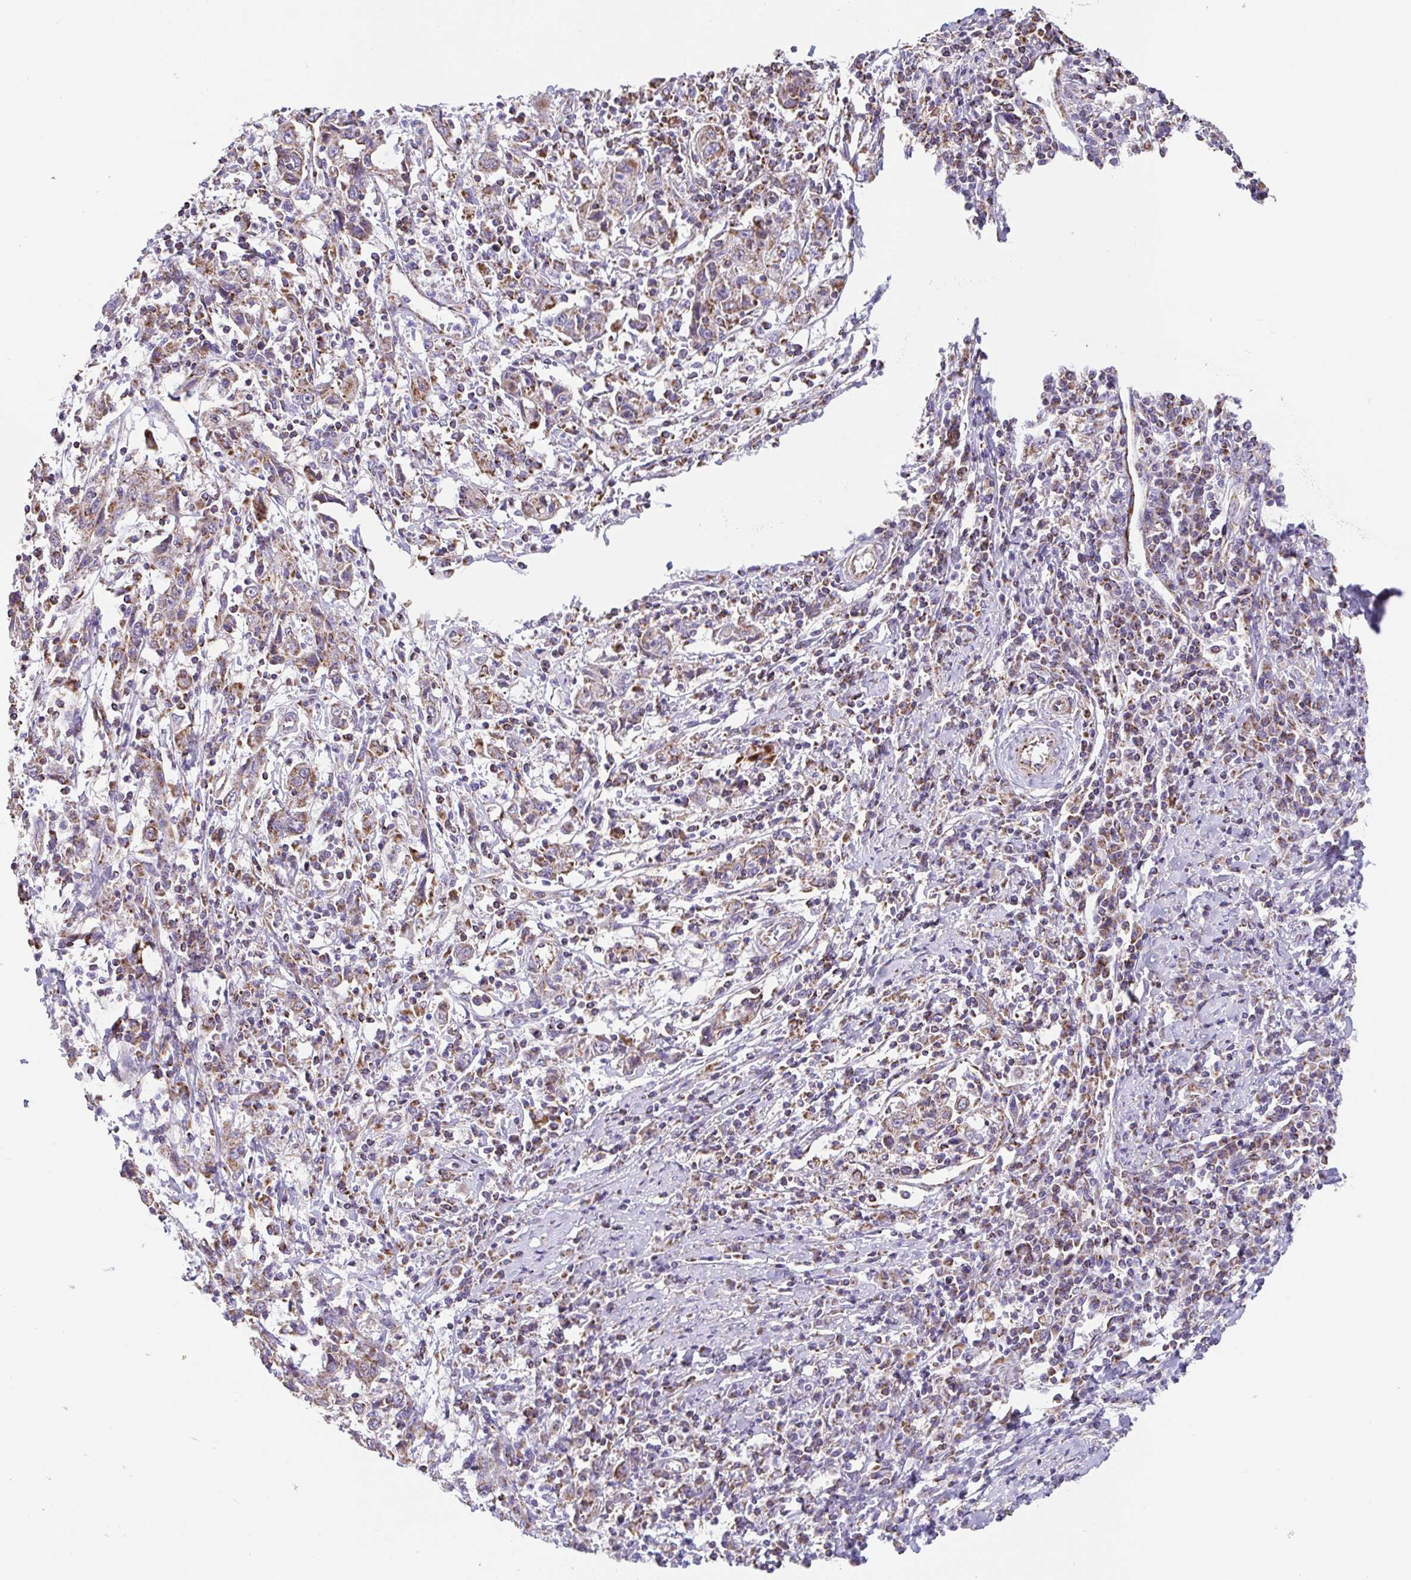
{"staining": {"intensity": "moderate", "quantity": ">75%", "location": "cytoplasmic/membranous"}, "tissue": "cervical cancer", "cell_type": "Tumor cells", "image_type": "cancer", "snomed": [{"axis": "morphology", "description": "Squamous cell carcinoma, NOS"}, {"axis": "topography", "description": "Cervix"}], "caption": "IHC (DAB (3,3'-diaminobenzidine)) staining of cervical squamous cell carcinoma displays moderate cytoplasmic/membranous protein expression in approximately >75% of tumor cells.", "gene": "GINM1", "patient": {"sex": "female", "age": 46}}